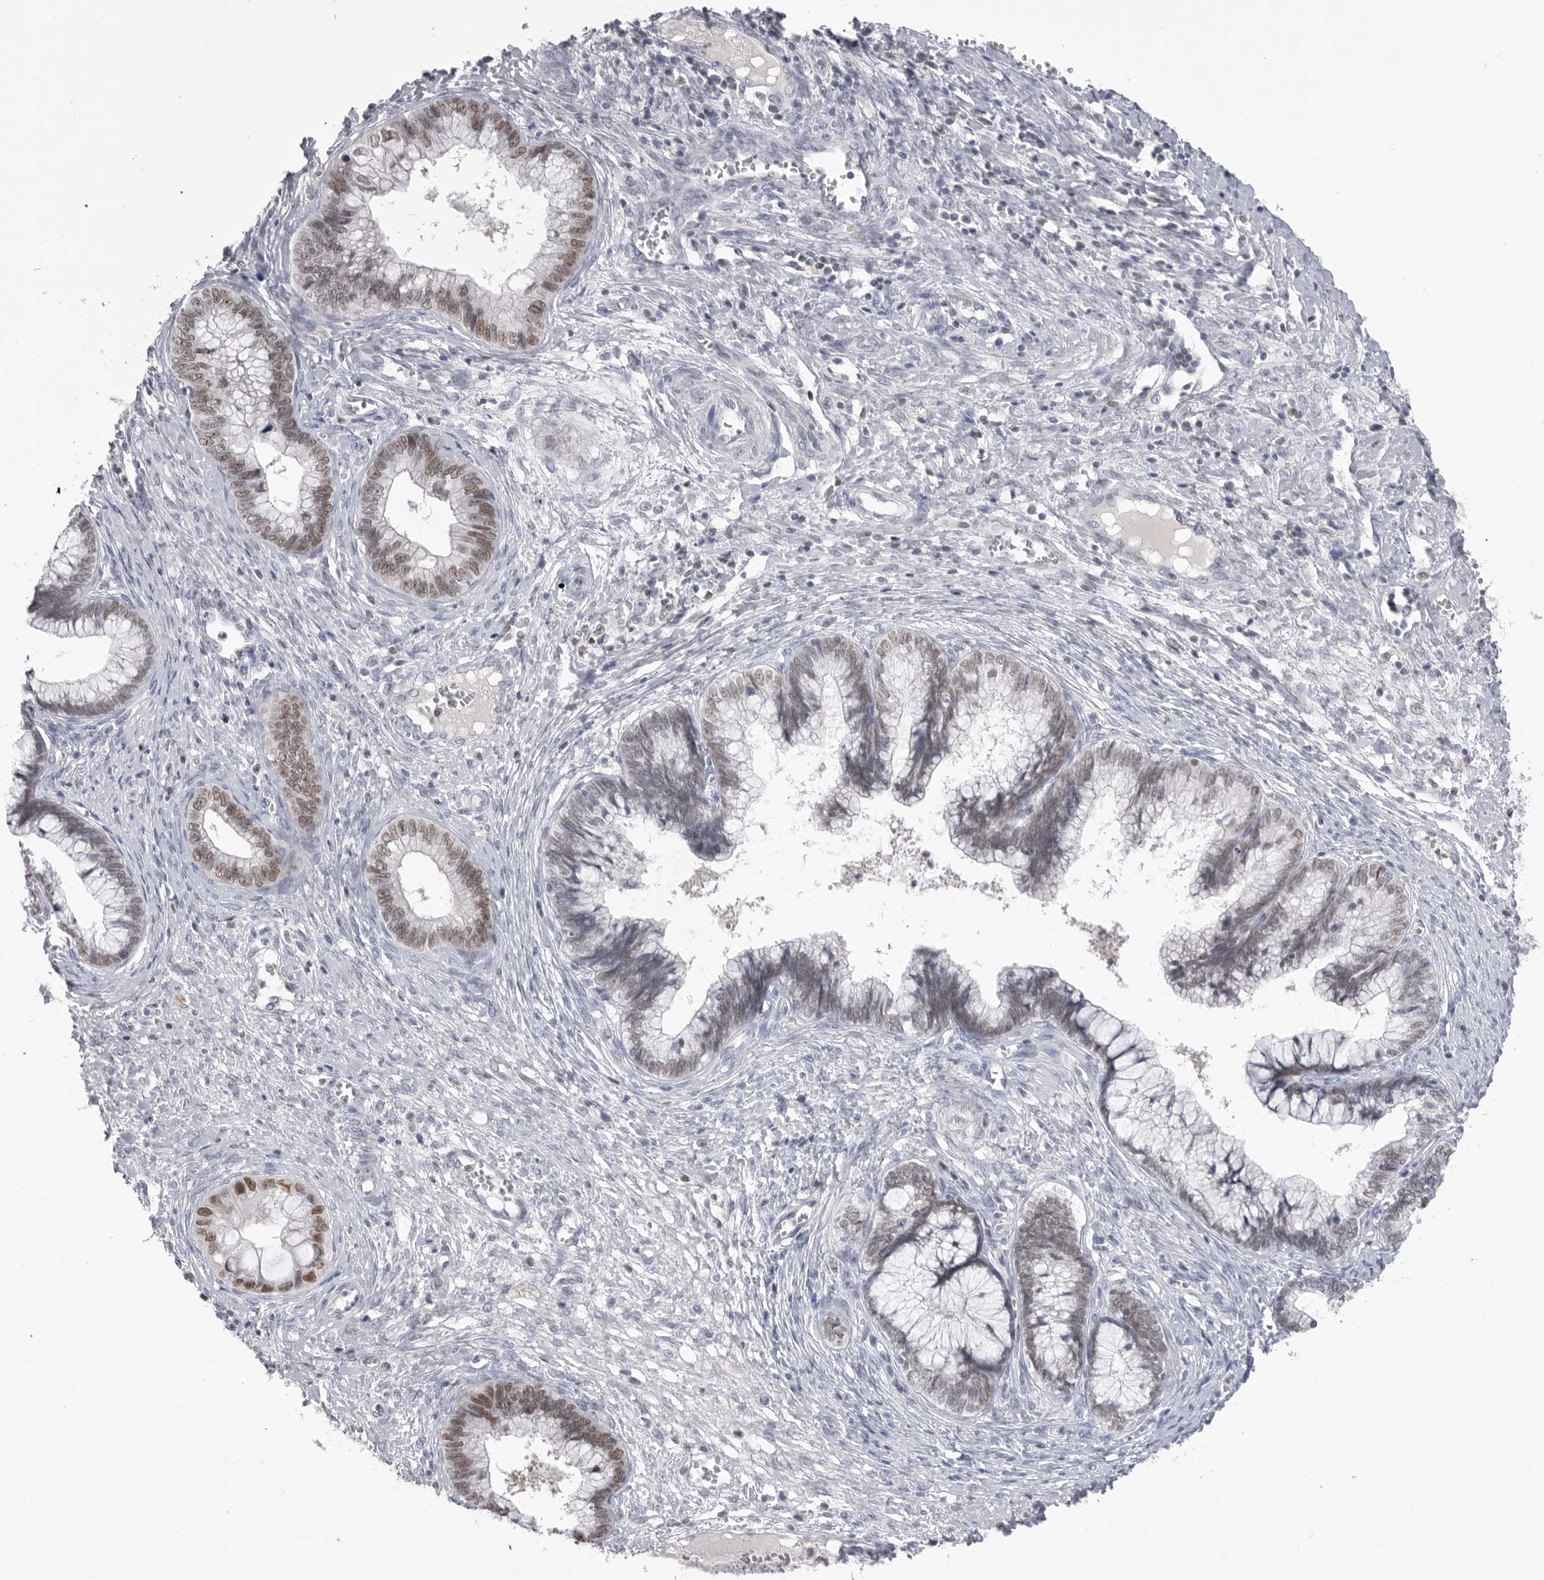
{"staining": {"intensity": "moderate", "quantity": ">75%", "location": "nuclear"}, "tissue": "cervical cancer", "cell_type": "Tumor cells", "image_type": "cancer", "snomed": [{"axis": "morphology", "description": "Adenocarcinoma, NOS"}, {"axis": "topography", "description": "Cervix"}], "caption": "Cervical cancer (adenocarcinoma) tissue reveals moderate nuclear expression in approximately >75% of tumor cells, visualized by immunohistochemistry. The protein is shown in brown color, while the nuclei are stained blue.", "gene": "ZBTB7B", "patient": {"sex": "female", "age": 44}}